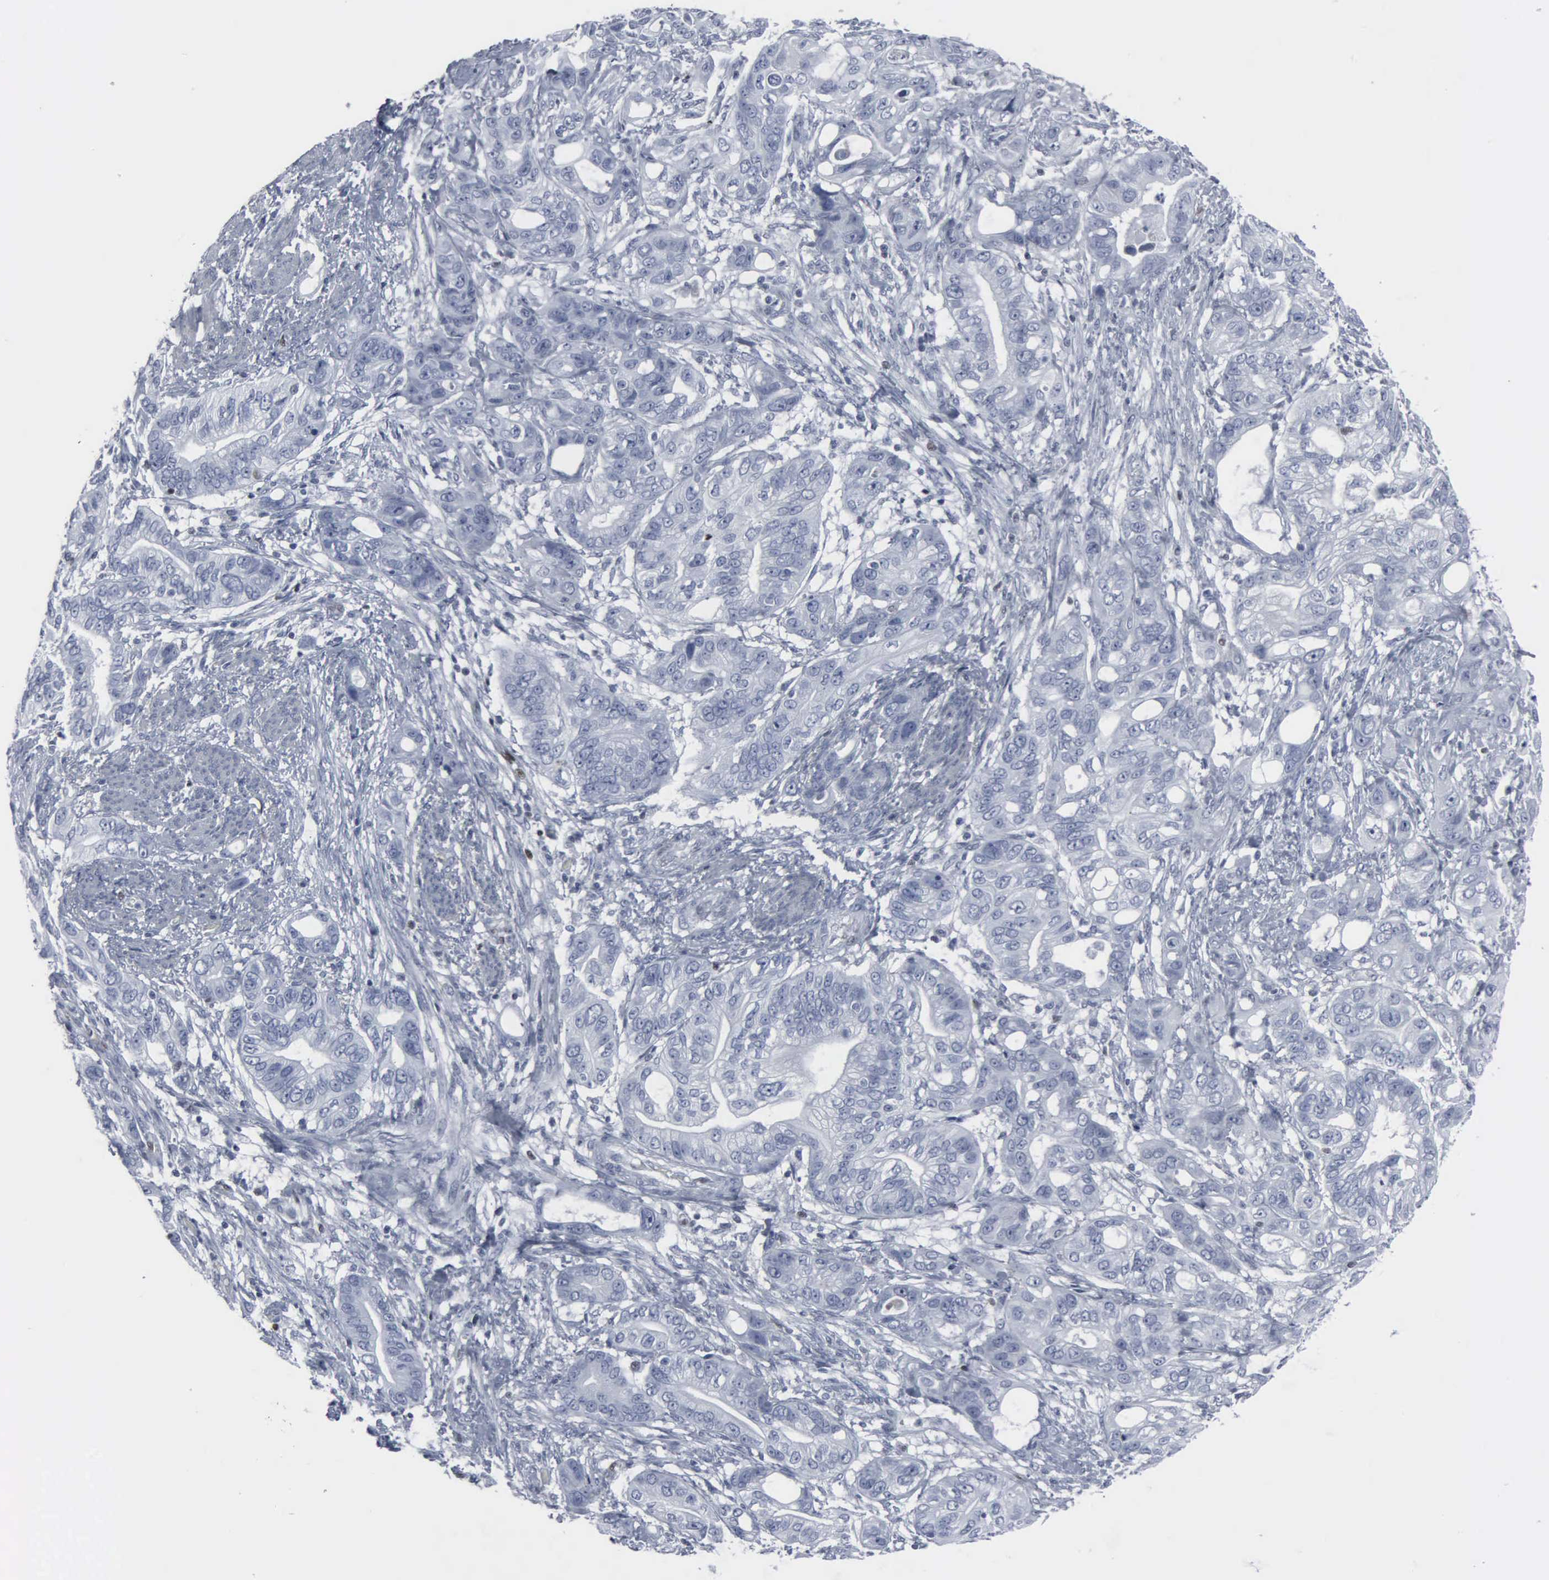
{"staining": {"intensity": "negative", "quantity": "none", "location": "none"}, "tissue": "stomach cancer", "cell_type": "Tumor cells", "image_type": "cancer", "snomed": [{"axis": "morphology", "description": "Adenocarcinoma, NOS"}, {"axis": "topography", "description": "Stomach, upper"}], "caption": "There is no significant positivity in tumor cells of stomach cancer.", "gene": "CCND3", "patient": {"sex": "male", "age": 47}}